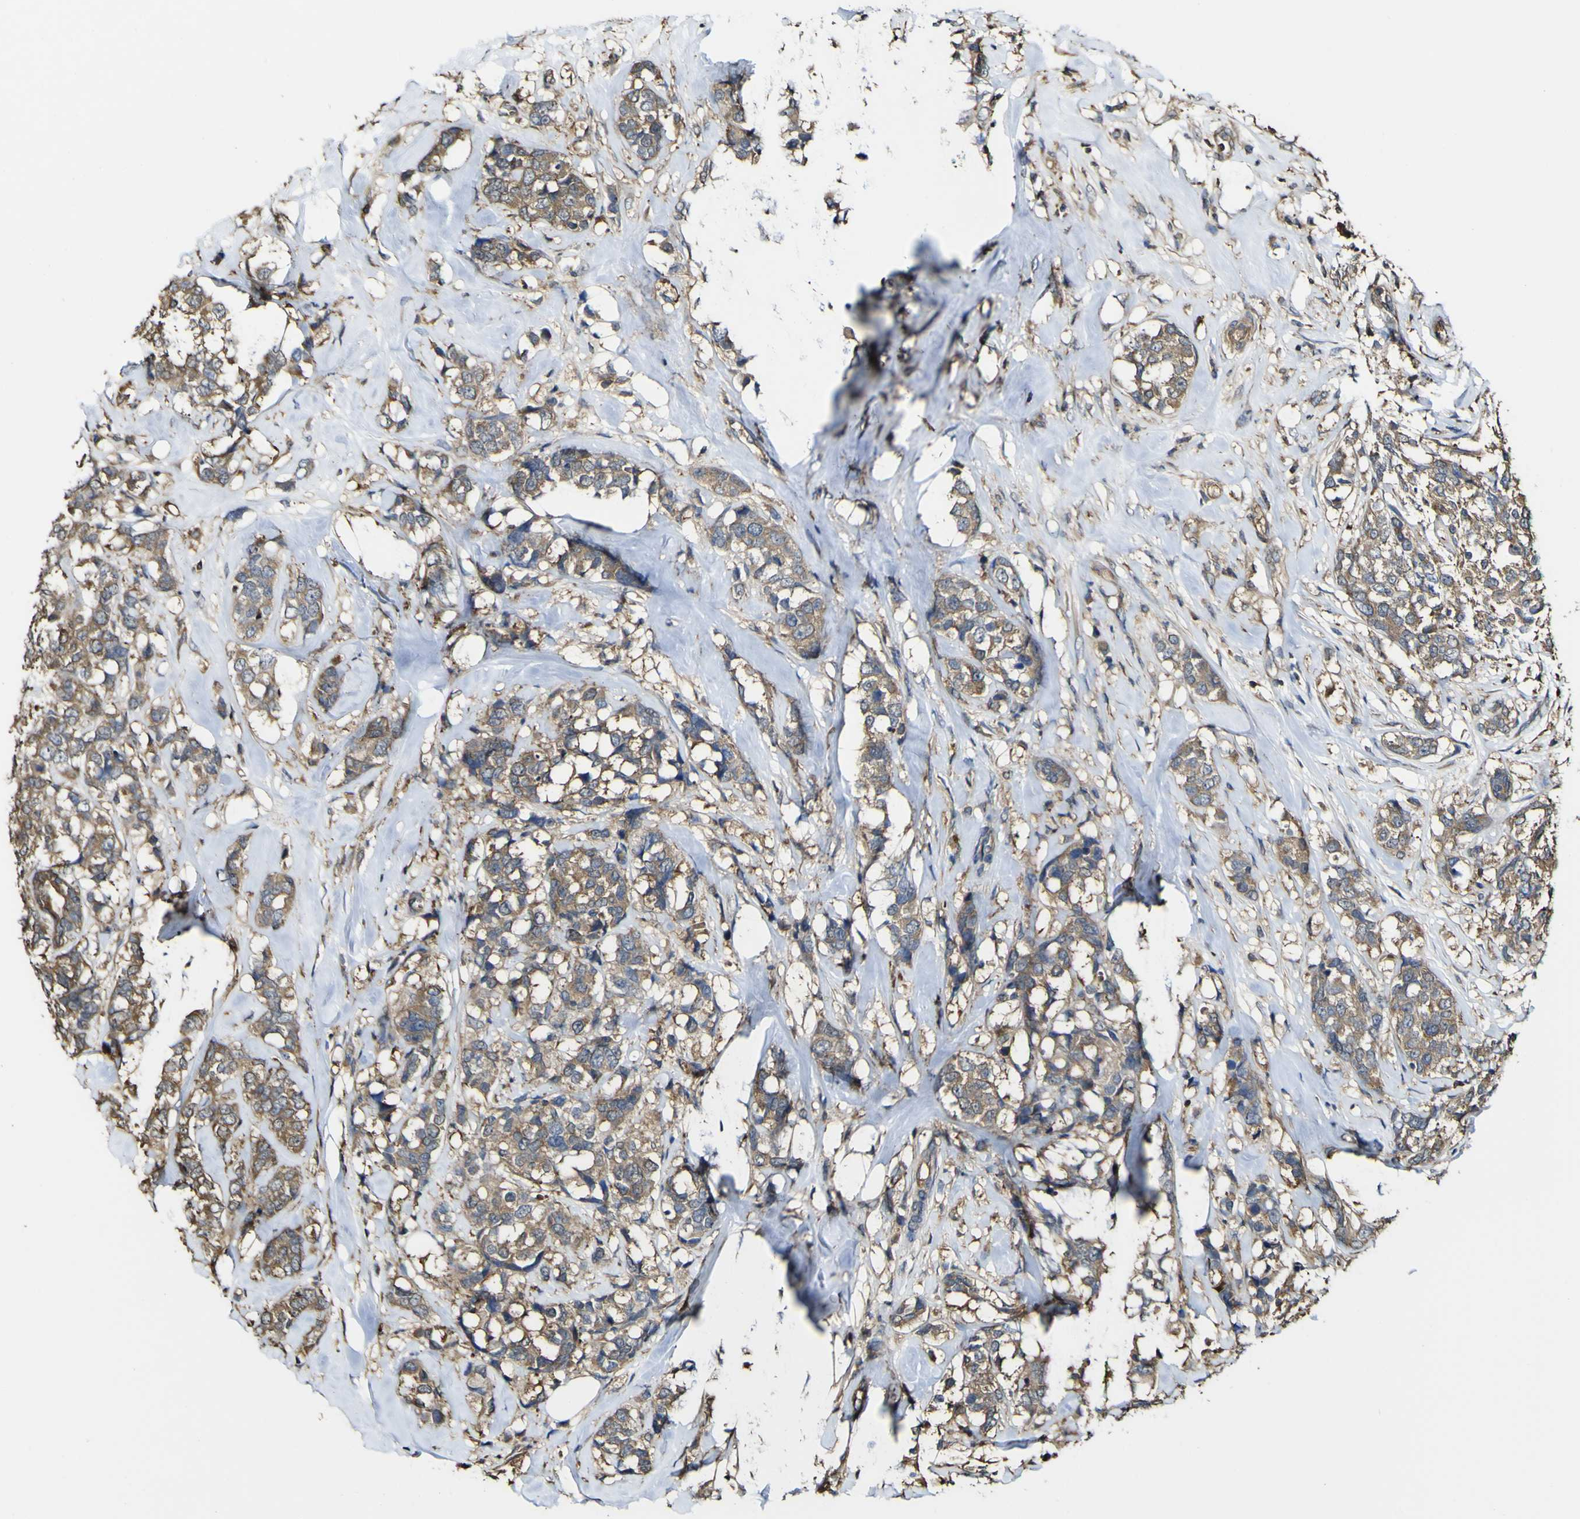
{"staining": {"intensity": "moderate", "quantity": ">75%", "location": "cytoplasmic/membranous"}, "tissue": "breast cancer", "cell_type": "Tumor cells", "image_type": "cancer", "snomed": [{"axis": "morphology", "description": "Lobular carcinoma"}, {"axis": "topography", "description": "Breast"}], "caption": "Immunohistochemistry histopathology image of breast cancer stained for a protein (brown), which exhibits medium levels of moderate cytoplasmic/membranous staining in approximately >75% of tumor cells.", "gene": "PTPRR", "patient": {"sex": "female", "age": 59}}